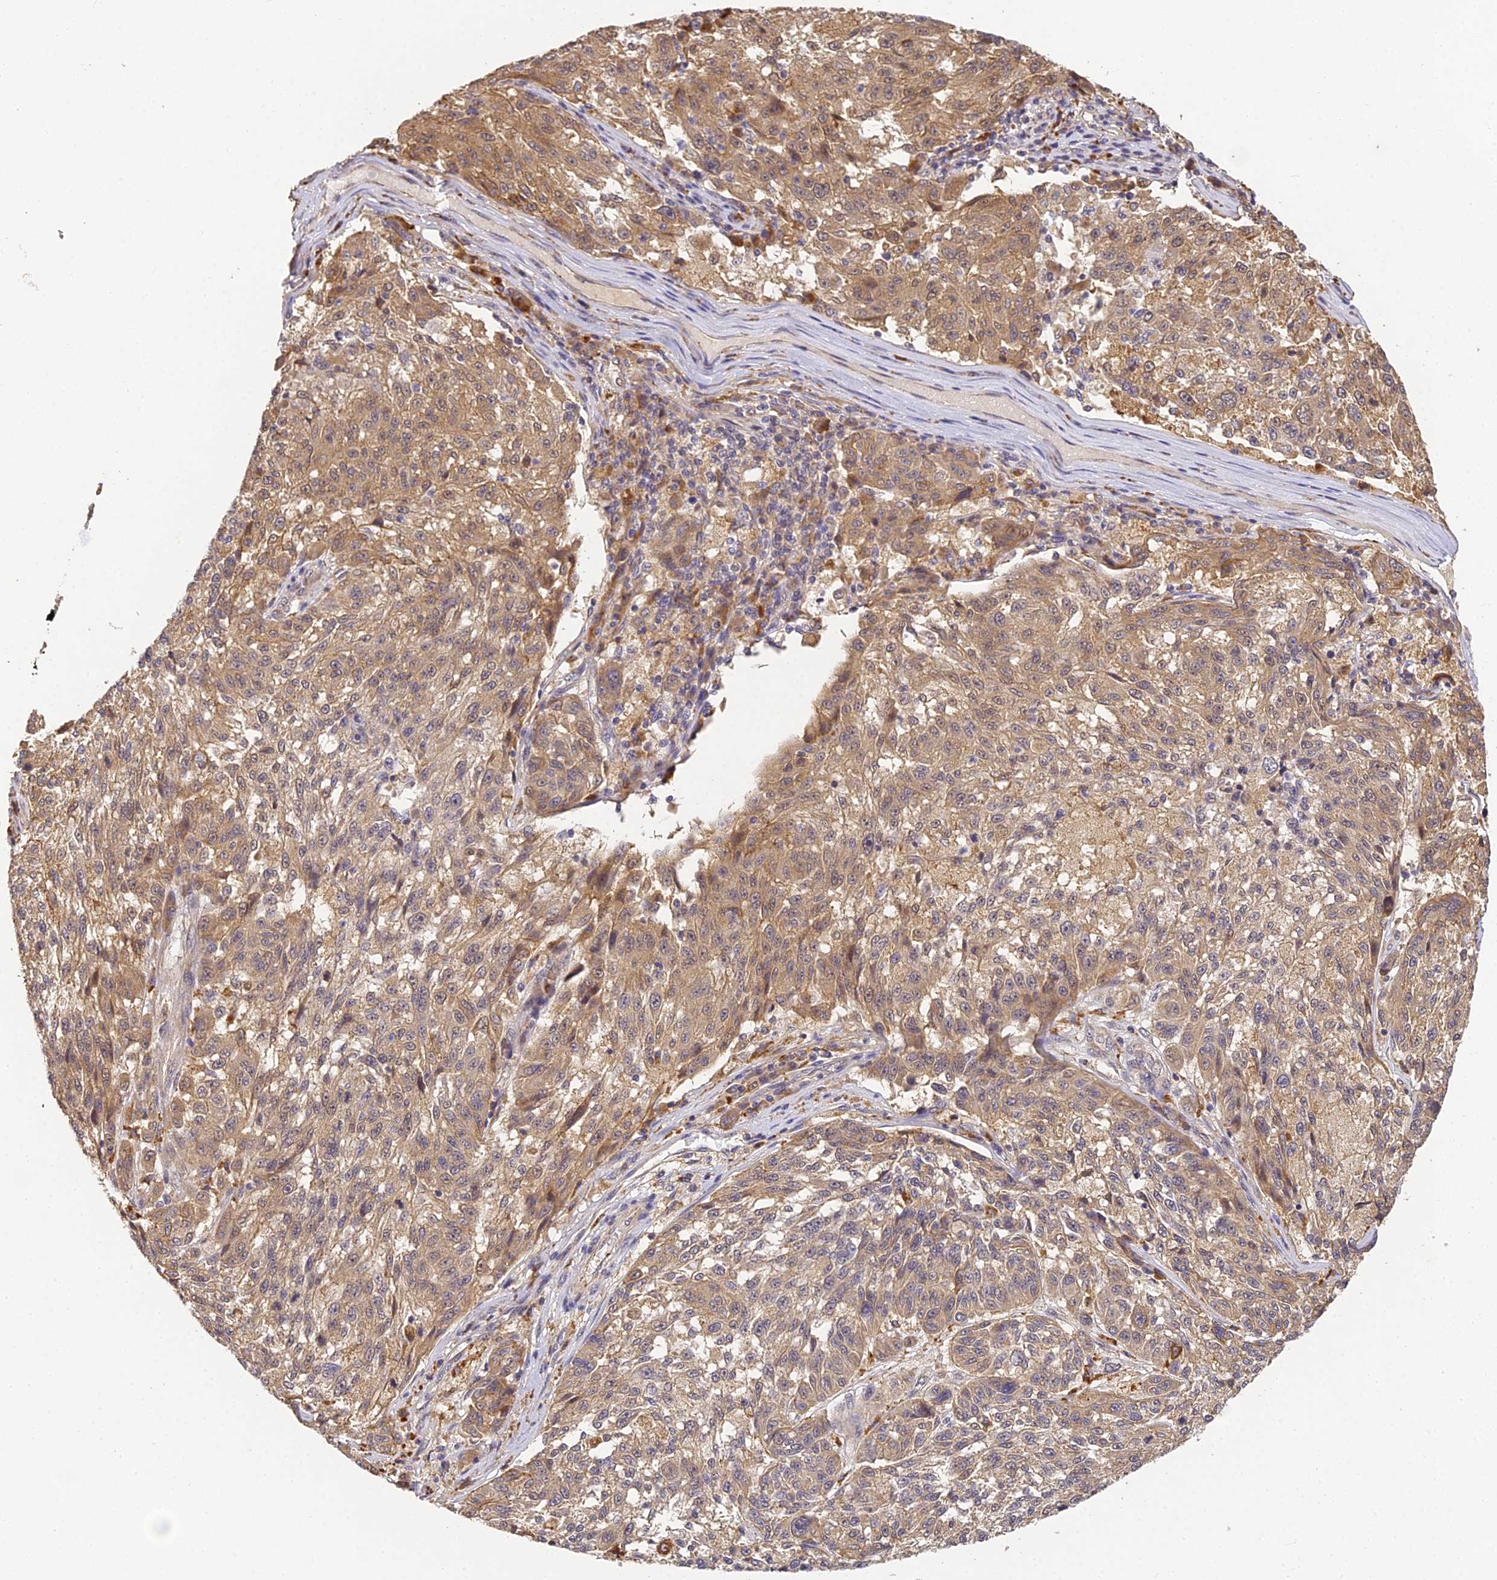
{"staining": {"intensity": "moderate", "quantity": ">75%", "location": "cytoplasmic/membranous"}, "tissue": "melanoma", "cell_type": "Tumor cells", "image_type": "cancer", "snomed": [{"axis": "morphology", "description": "Malignant melanoma, NOS"}, {"axis": "topography", "description": "Skin"}], "caption": "Protein expression analysis of human malignant melanoma reveals moderate cytoplasmic/membranous positivity in about >75% of tumor cells.", "gene": "YAE1", "patient": {"sex": "male", "age": 53}}